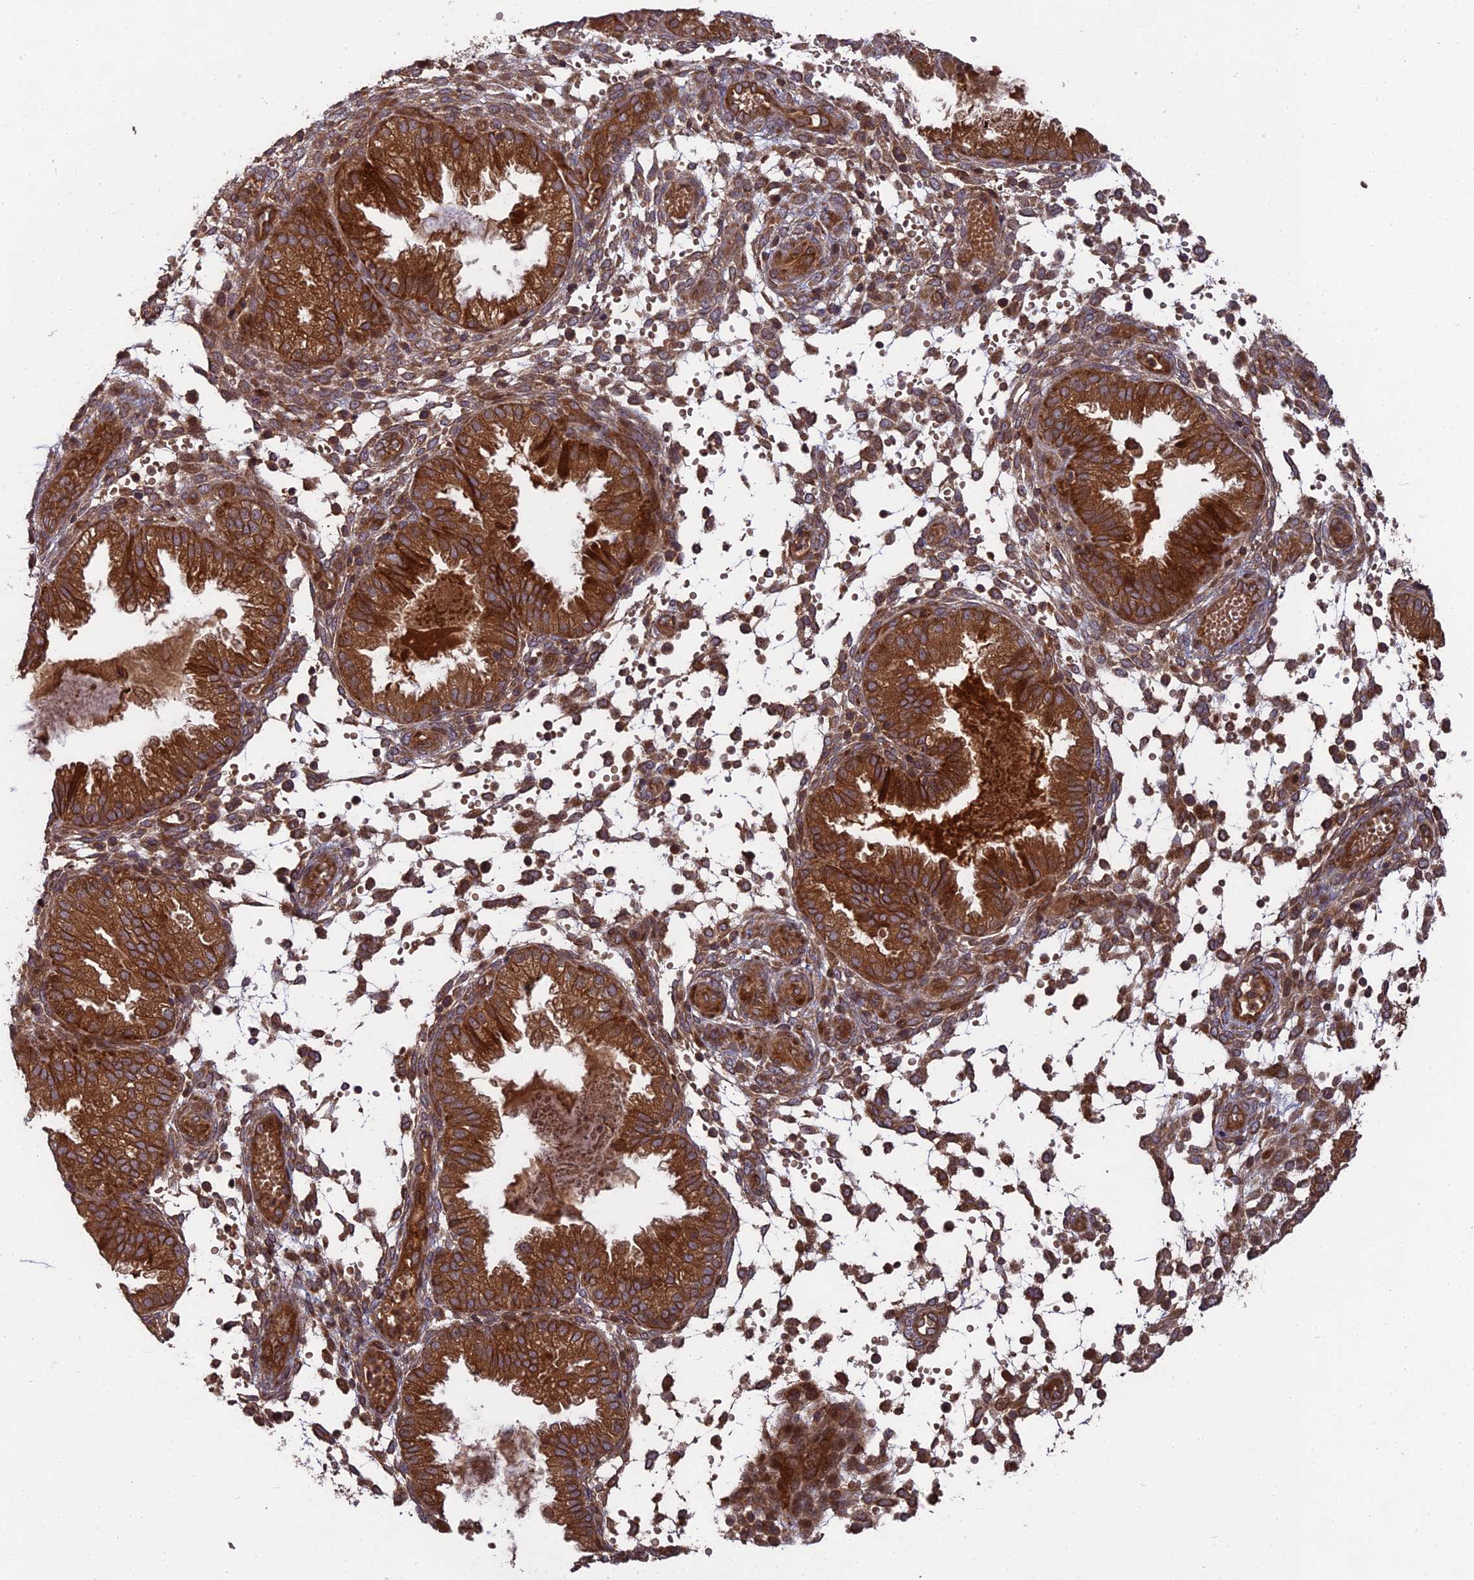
{"staining": {"intensity": "moderate", "quantity": "25%-75%", "location": "cytoplasmic/membranous"}, "tissue": "endometrium", "cell_type": "Cells in endometrial stroma", "image_type": "normal", "snomed": [{"axis": "morphology", "description": "Normal tissue, NOS"}, {"axis": "topography", "description": "Endometrium"}], "caption": "An IHC image of unremarkable tissue is shown. Protein staining in brown highlights moderate cytoplasmic/membranous positivity in endometrium within cells in endometrial stroma.", "gene": "TMUB2", "patient": {"sex": "female", "age": 33}}